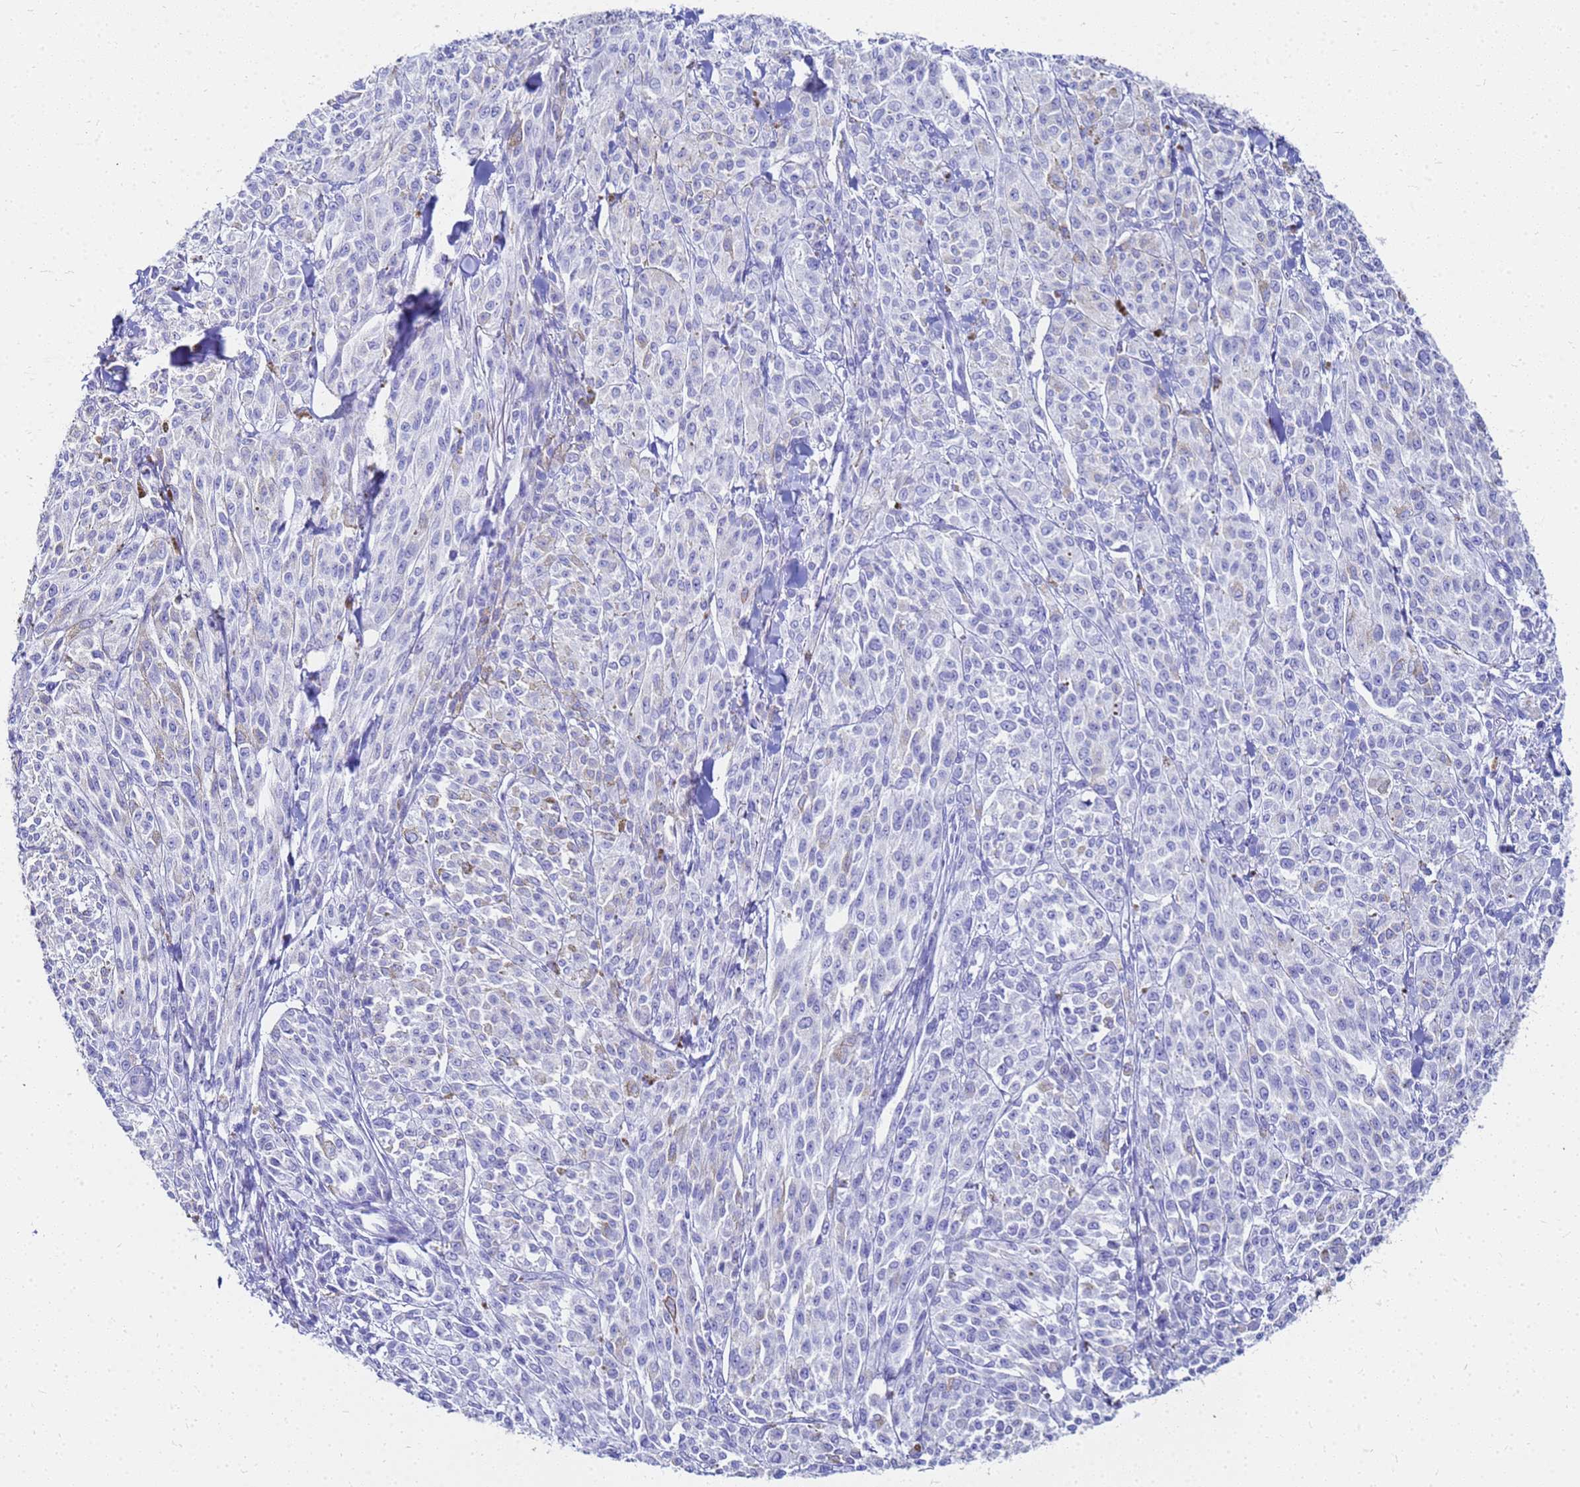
{"staining": {"intensity": "negative", "quantity": "none", "location": "none"}, "tissue": "melanoma", "cell_type": "Tumor cells", "image_type": "cancer", "snomed": [{"axis": "morphology", "description": "Malignant melanoma, NOS"}, {"axis": "topography", "description": "Skin"}], "caption": "There is no significant expression in tumor cells of melanoma. (Stains: DAB (3,3'-diaminobenzidine) immunohistochemistry (IHC) with hematoxylin counter stain, Microscopy: brightfield microscopy at high magnification).", "gene": "CKB", "patient": {"sex": "female", "age": 52}}